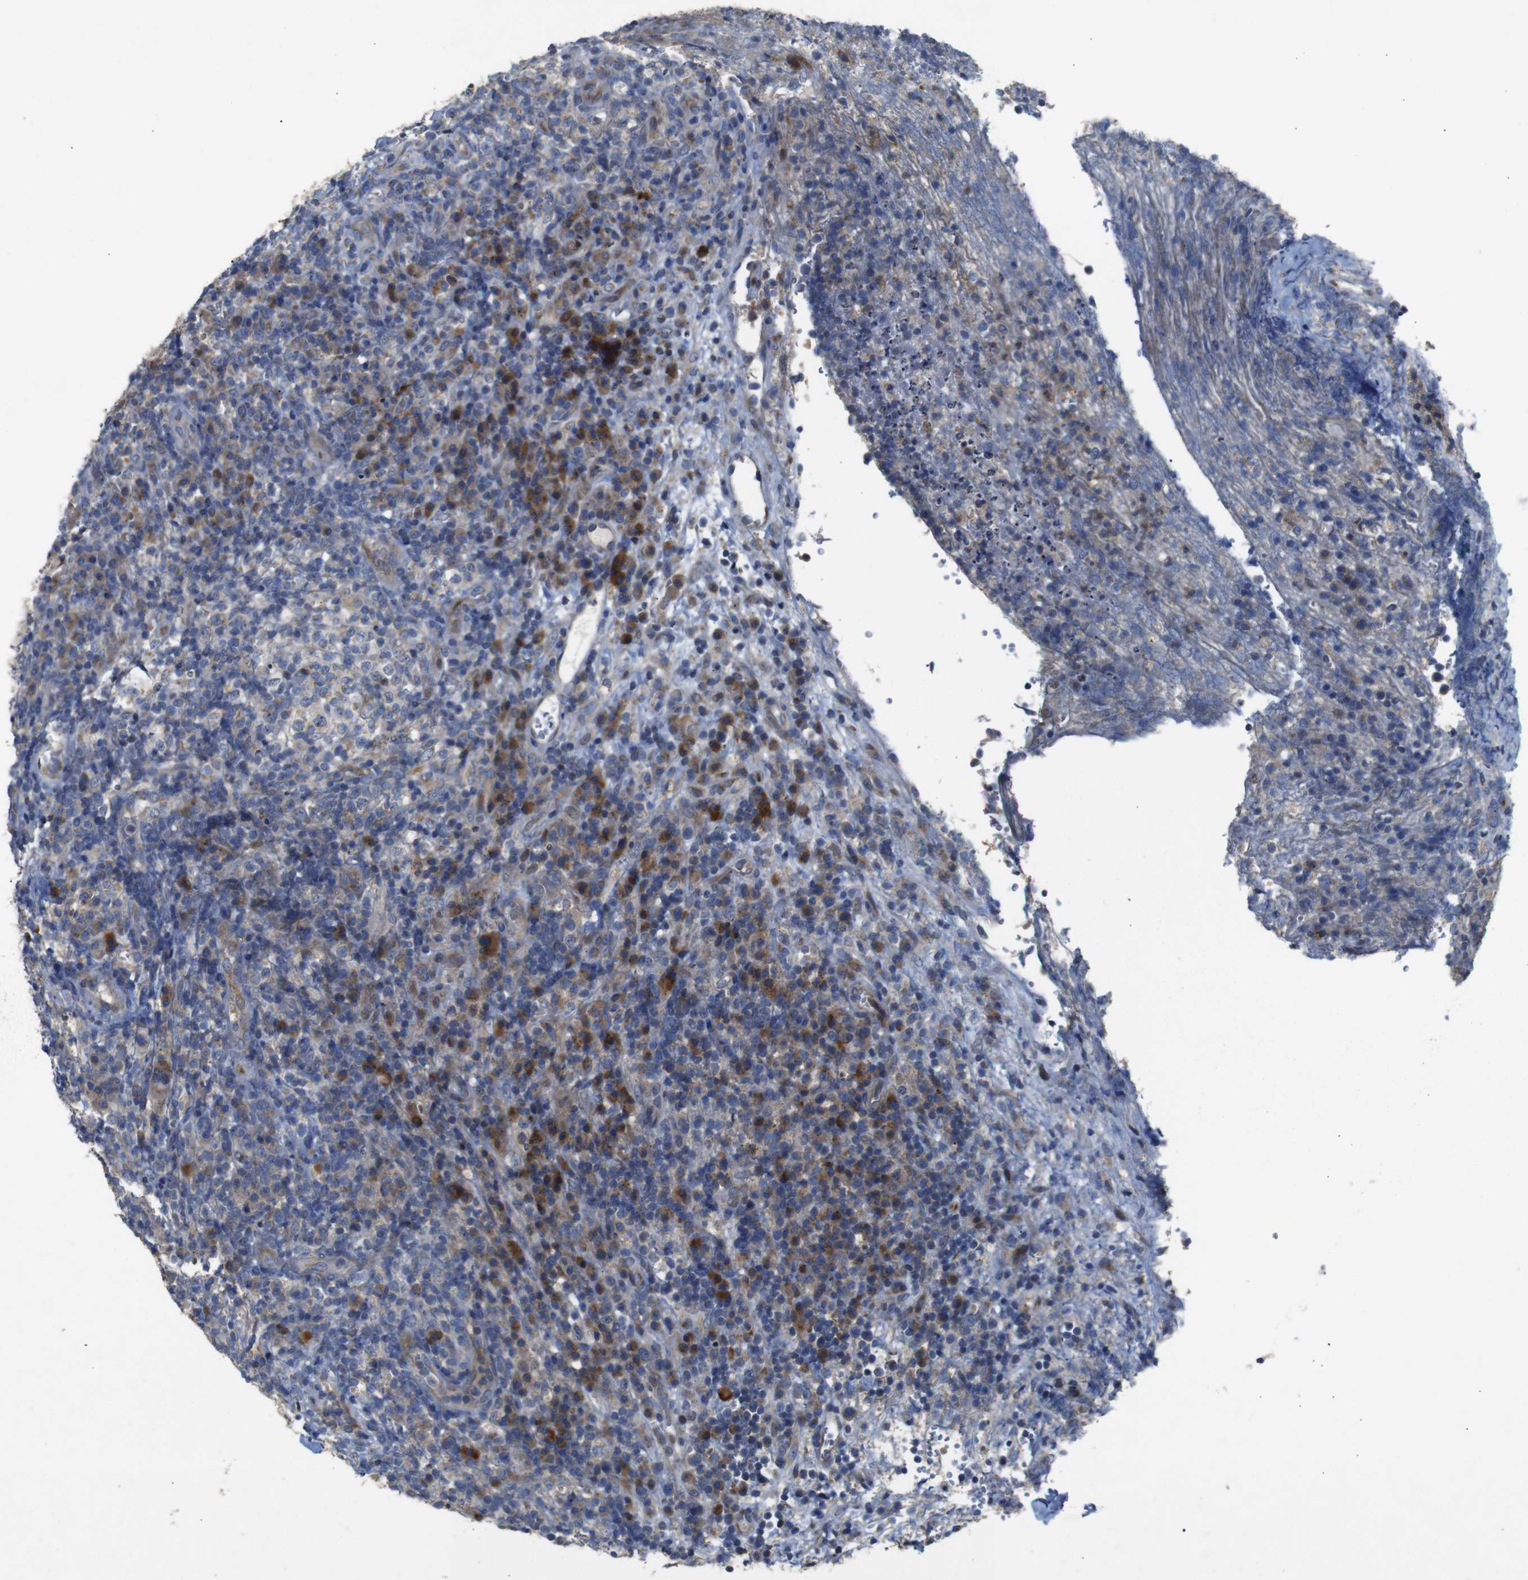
{"staining": {"intensity": "moderate", "quantity": "25%-75%", "location": "cytoplasmic/membranous"}, "tissue": "lymphoma", "cell_type": "Tumor cells", "image_type": "cancer", "snomed": [{"axis": "morphology", "description": "Malignant lymphoma, non-Hodgkin's type, High grade"}, {"axis": "topography", "description": "Lymph node"}], "caption": "Brown immunohistochemical staining in human lymphoma reveals moderate cytoplasmic/membranous staining in approximately 25%-75% of tumor cells. (DAB (3,3'-diaminobenzidine) IHC with brightfield microscopy, high magnification).", "gene": "CHST10", "patient": {"sex": "female", "age": 76}}